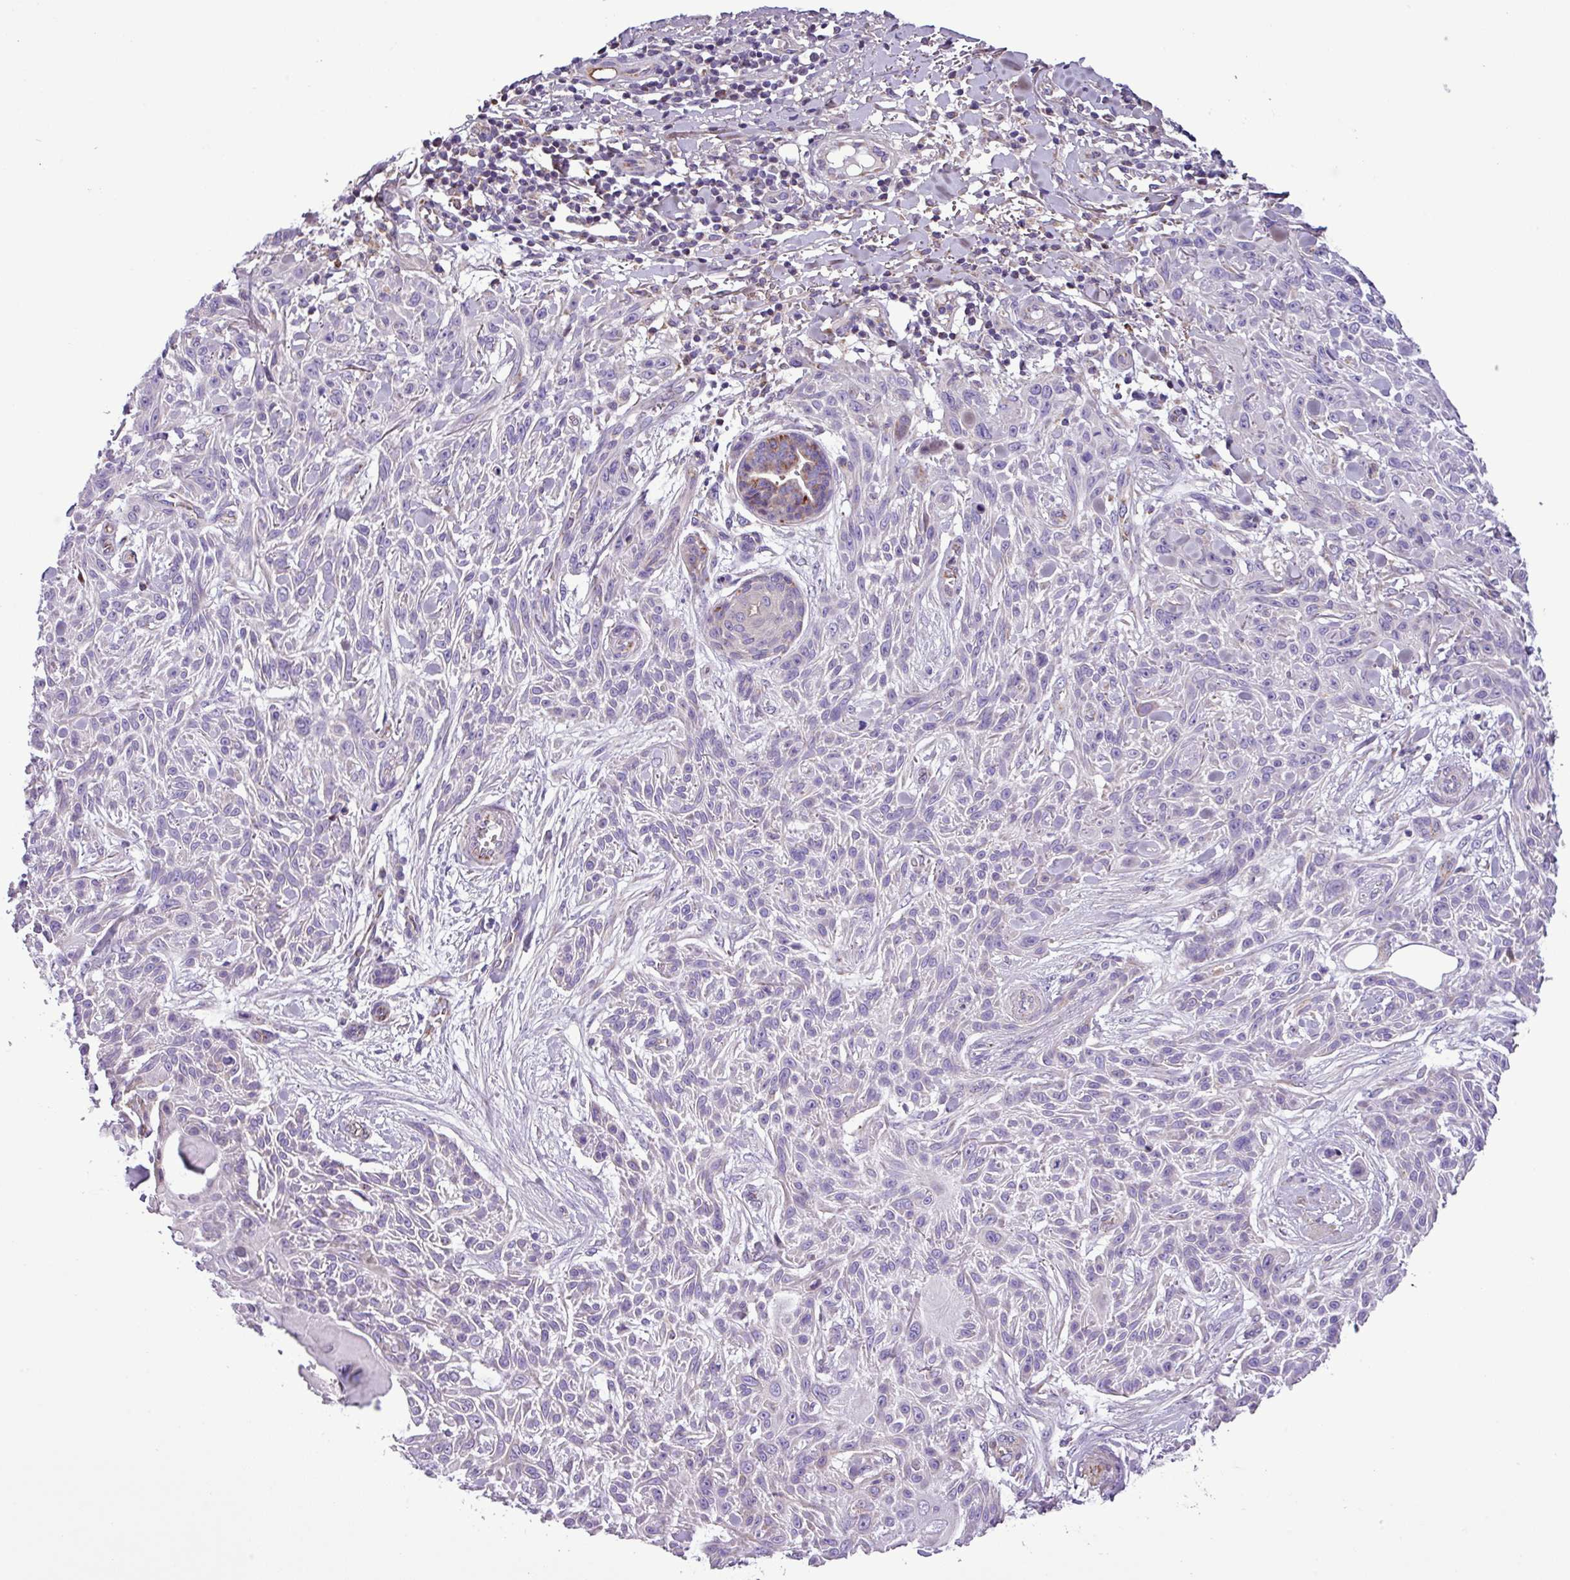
{"staining": {"intensity": "negative", "quantity": "none", "location": "none"}, "tissue": "skin cancer", "cell_type": "Tumor cells", "image_type": "cancer", "snomed": [{"axis": "morphology", "description": "Squamous cell carcinoma, NOS"}, {"axis": "topography", "description": "Skin"}], "caption": "The micrograph exhibits no staining of tumor cells in squamous cell carcinoma (skin). (Brightfield microscopy of DAB immunohistochemistry (IHC) at high magnification).", "gene": "FAM183A", "patient": {"sex": "male", "age": 86}}